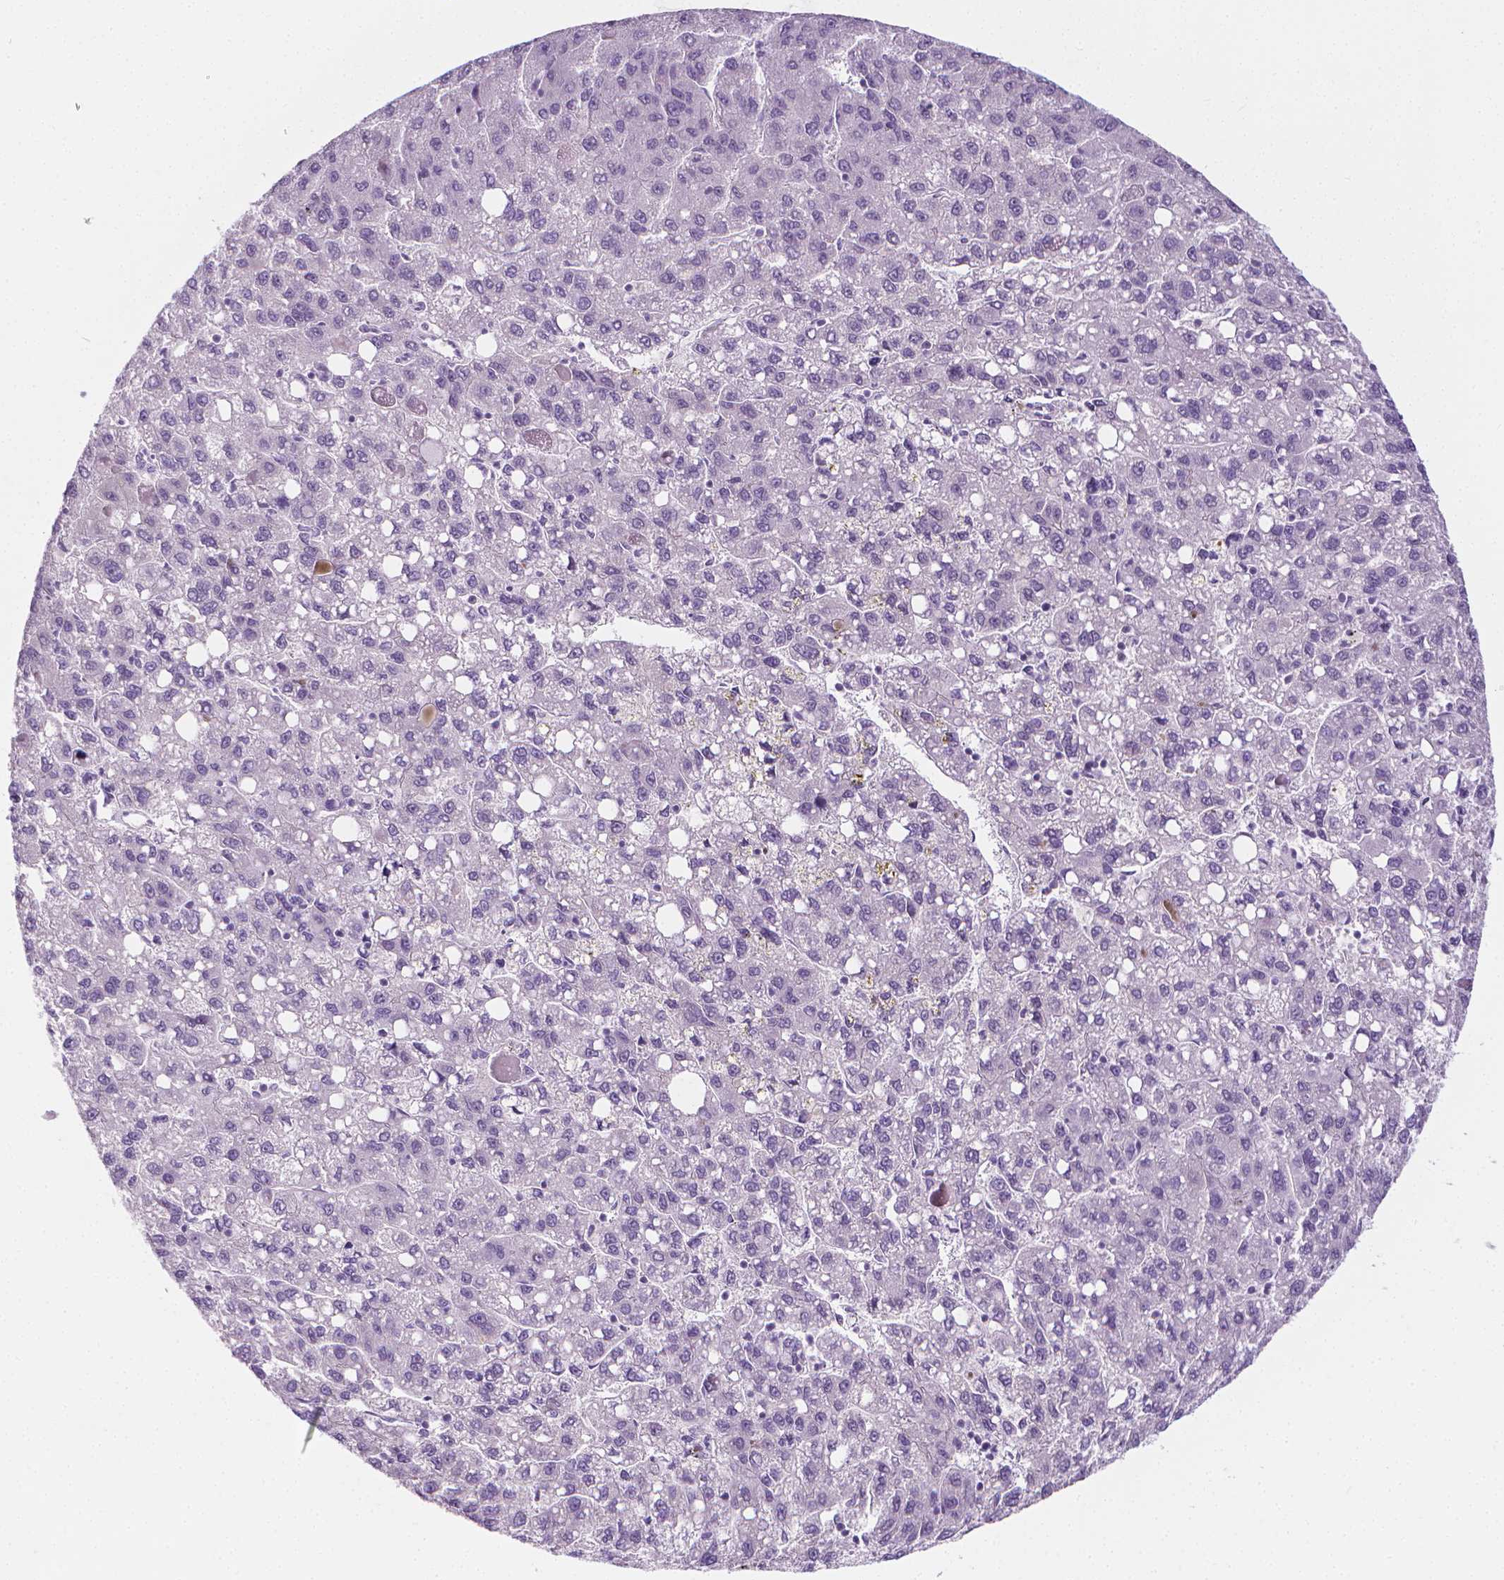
{"staining": {"intensity": "negative", "quantity": "none", "location": "none"}, "tissue": "liver cancer", "cell_type": "Tumor cells", "image_type": "cancer", "snomed": [{"axis": "morphology", "description": "Carcinoma, Hepatocellular, NOS"}, {"axis": "topography", "description": "Liver"}], "caption": "Tumor cells show no significant protein positivity in liver cancer (hepatocellular carcinoma).", "gene": "DCAF8L1", "patient": {"sex": "female", "age": 82}}